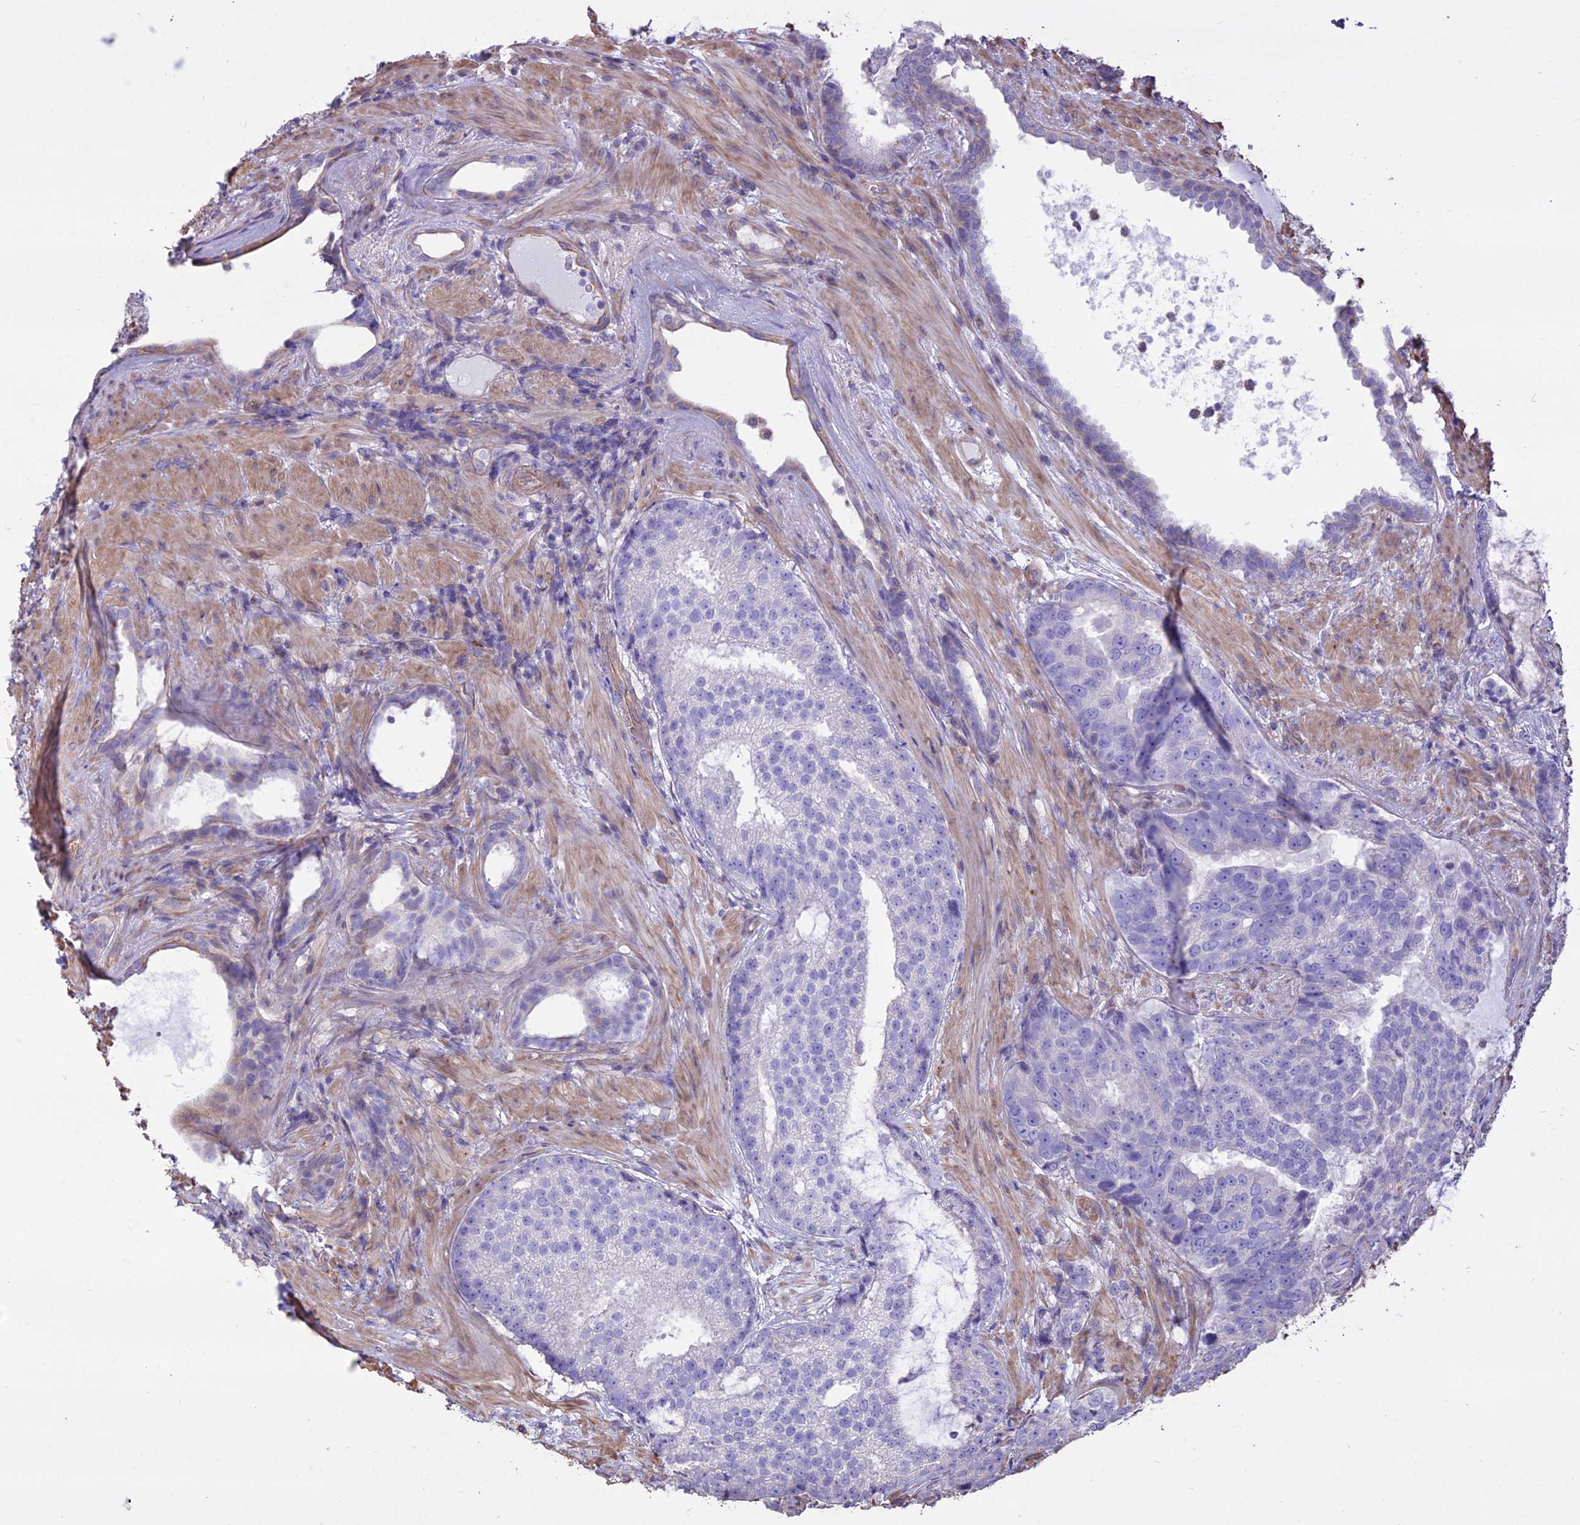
{"staining": {"intensity": "negative", "quantity": "none", "location": "none"}, "tissue": "prostate cancer", "cell_type": "Tumor cells", "image_type": "cancer", "snomed": [{"axis": "morphology", "description": "Adenocarcinoma, High grade"}, {"axis": "topography", "description": "Prostate"}], "caption": "A high-resolution image shows immunohistochemistry staining of high-grade adenocarcinoma (prostate), which reveals no significant positivity in tumor cells.", "gene": "CCDC148", "patient": {"sex": "male", "age": 67}}